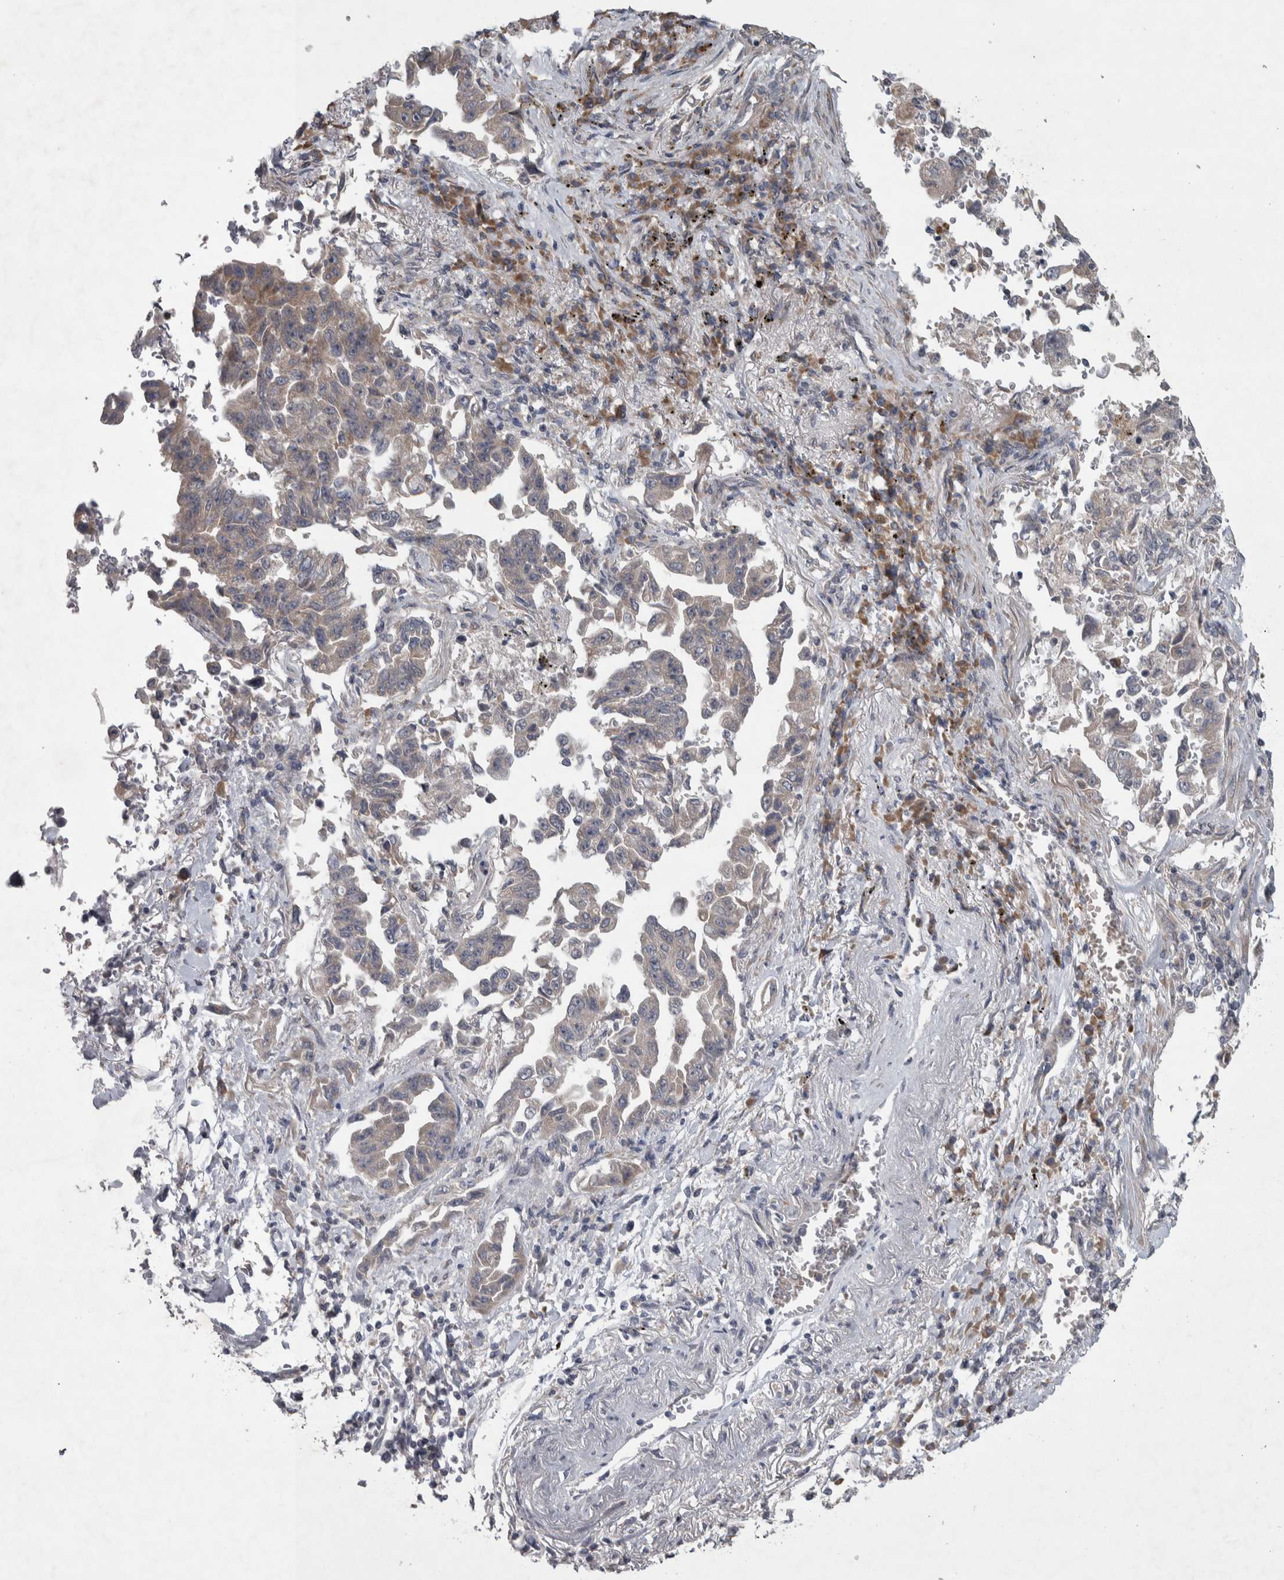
{"staining": {"intensity": "weak", "quantity": "<25%", "location": "cytoplasmic/membranous"}, "tissue": "lung cancer", "cell_type": "Tumor cells", "image_type": "cancer", "snomed": [{"axis": "morphology", "description": "Adenocarcinoma, NOS"}, {"axis": "topography", "description": "Lung"}], "caption": "Immunohistochemistry image of human lung cancer stained for a protein (brown), which demonstrates no expression in tumor cells.", "gene": "SRP68", "patient": {"sex": "female", "age": 51}}